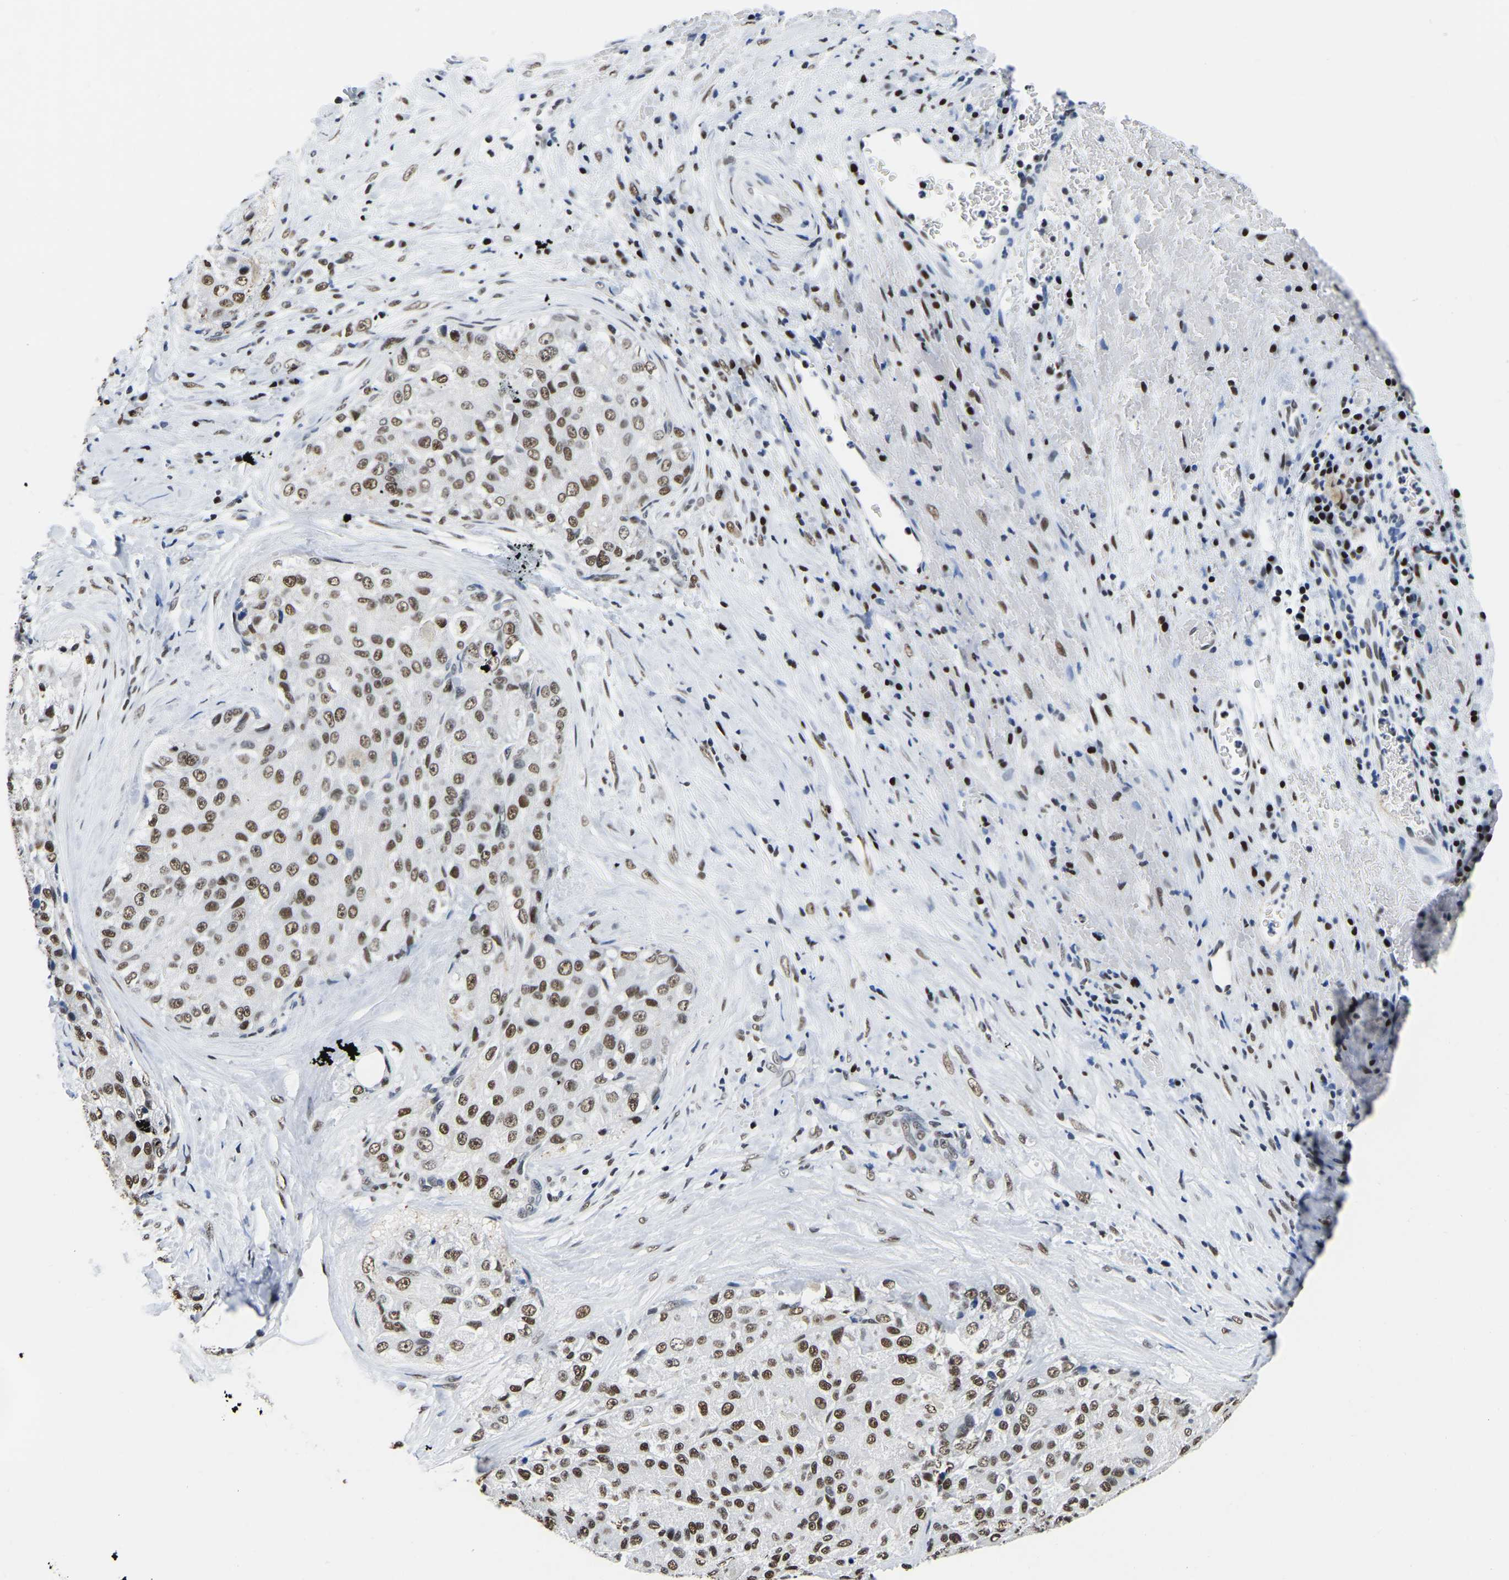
{"staining": {"intensity": "strong", "quantity": ">75%", "location": "nuclear"}, "tissue": "liver cancer", "cell_type": "Tumor cells", "image_type": "cancer", "snomed": [{"axis": "morphology", "description": "Carcinoma, Hepatocellular, NOS"}, {"axis": "topography", "description": "Liver"}], "caption": "A high-resolution photomicrograph shows immunohistochemistry staining of liver hepatocellular carcinoma, which demonstrates strong nuclear expression in approximately >75% of tumor cells. Nuclei are stained in blue.", "gene": "UBA1", "patient": {"sex": "male", "age": 80}}